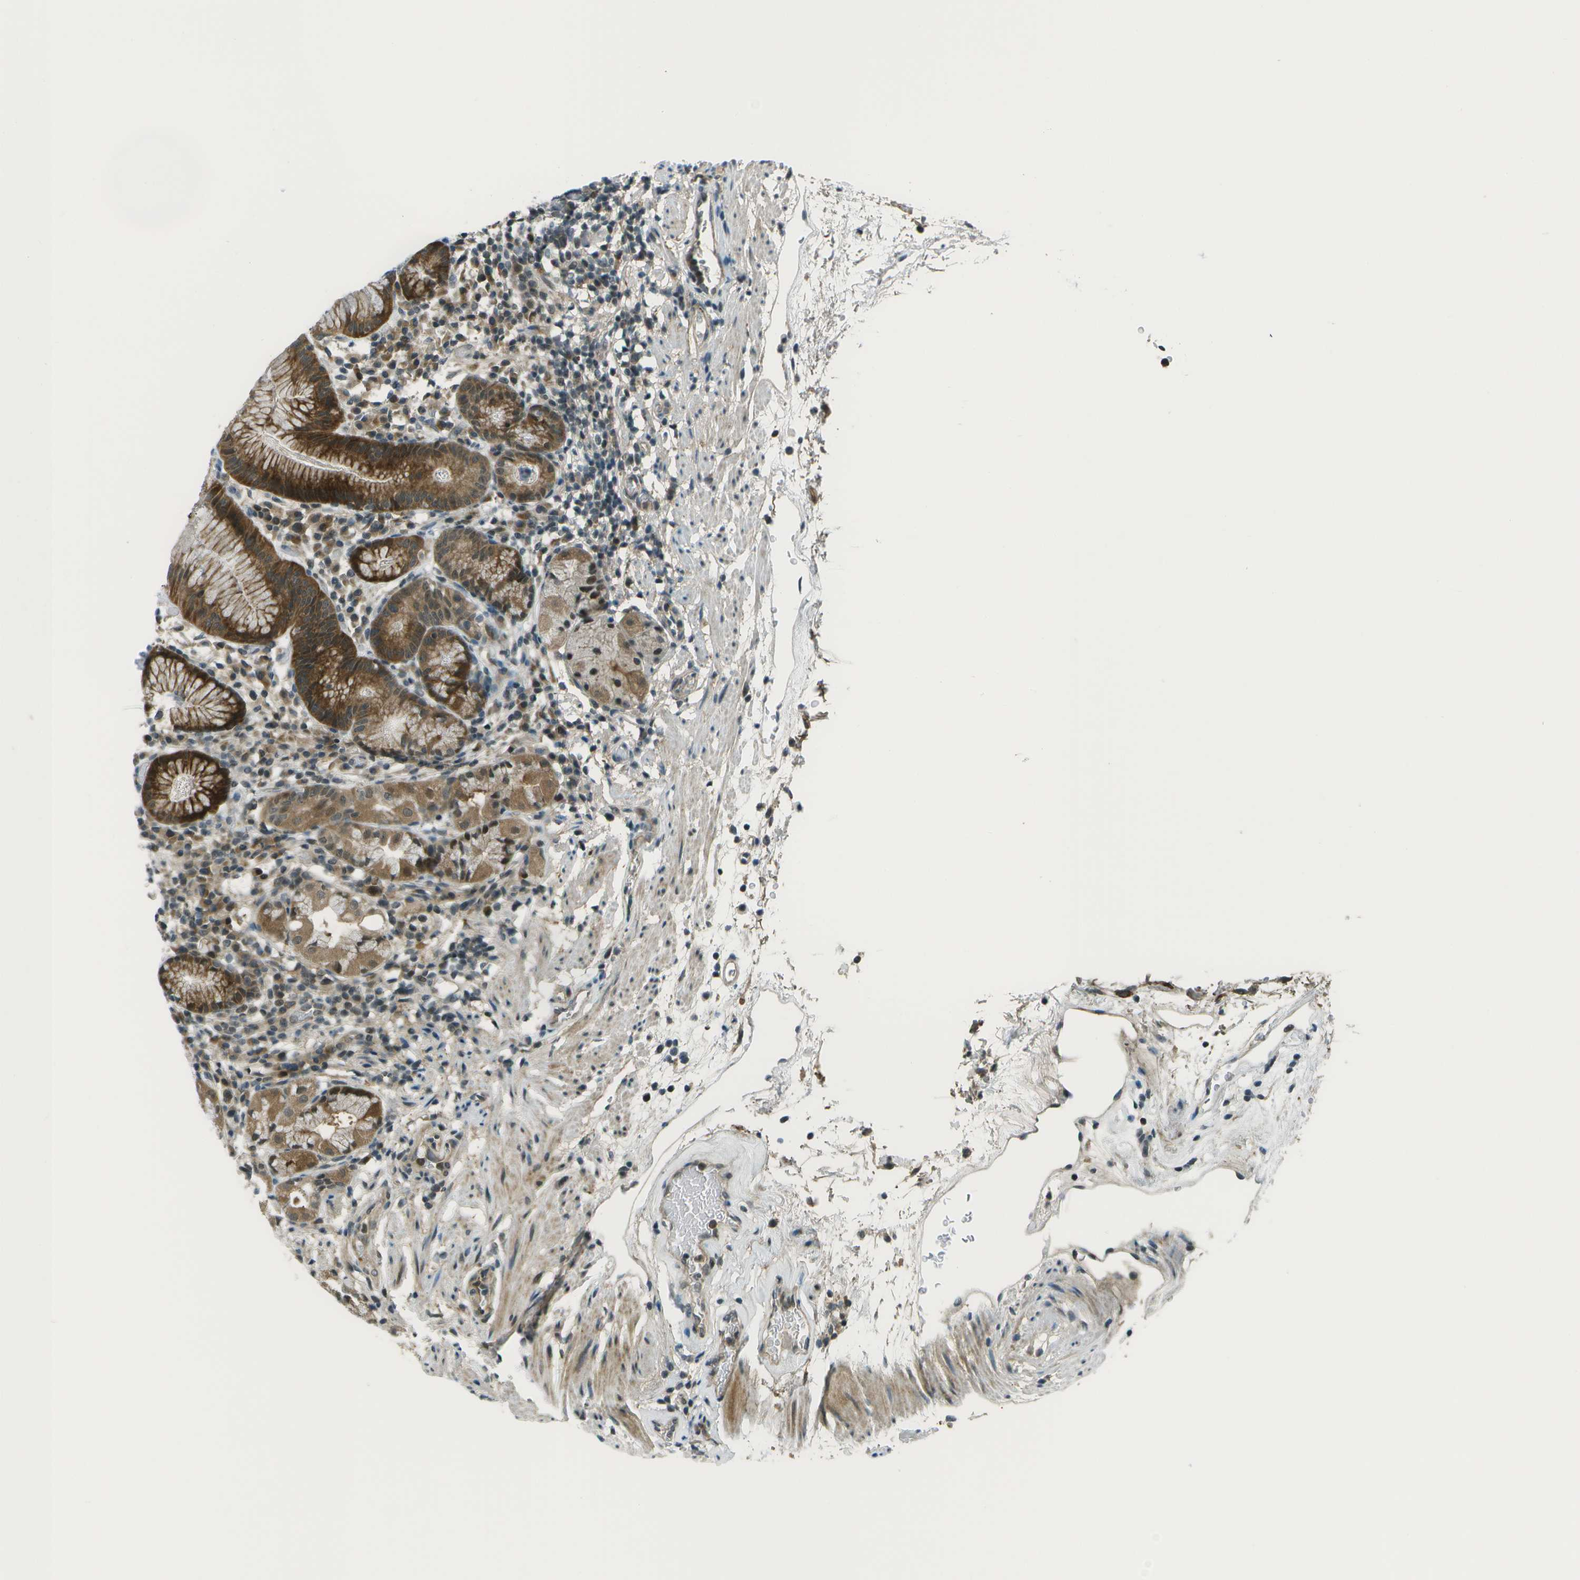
{"staining": {"intensity": "strong", "quantity": ">75%", "location": "cytoplasmic/membranous,nuclear"}, "tissue": "stomach", "cell_type": "Glandular cells", "image_type": "normal", "snomed": [{"axis": "morphology", "description": "Normal tissue, NOS"}, {"axis": "topography", "description": "Stomach"}, {"axis": "topography", "description": "Stomach, lower"}], "caption": "This image exhibits immunohistochemistry staining of unremarkable stomach, with high strong cytoplasmic/membranous,nuclear expression in about >75% of glandular cells.", "gene": "TMEM19", "patient": {"sex": "female", "age": 75}}